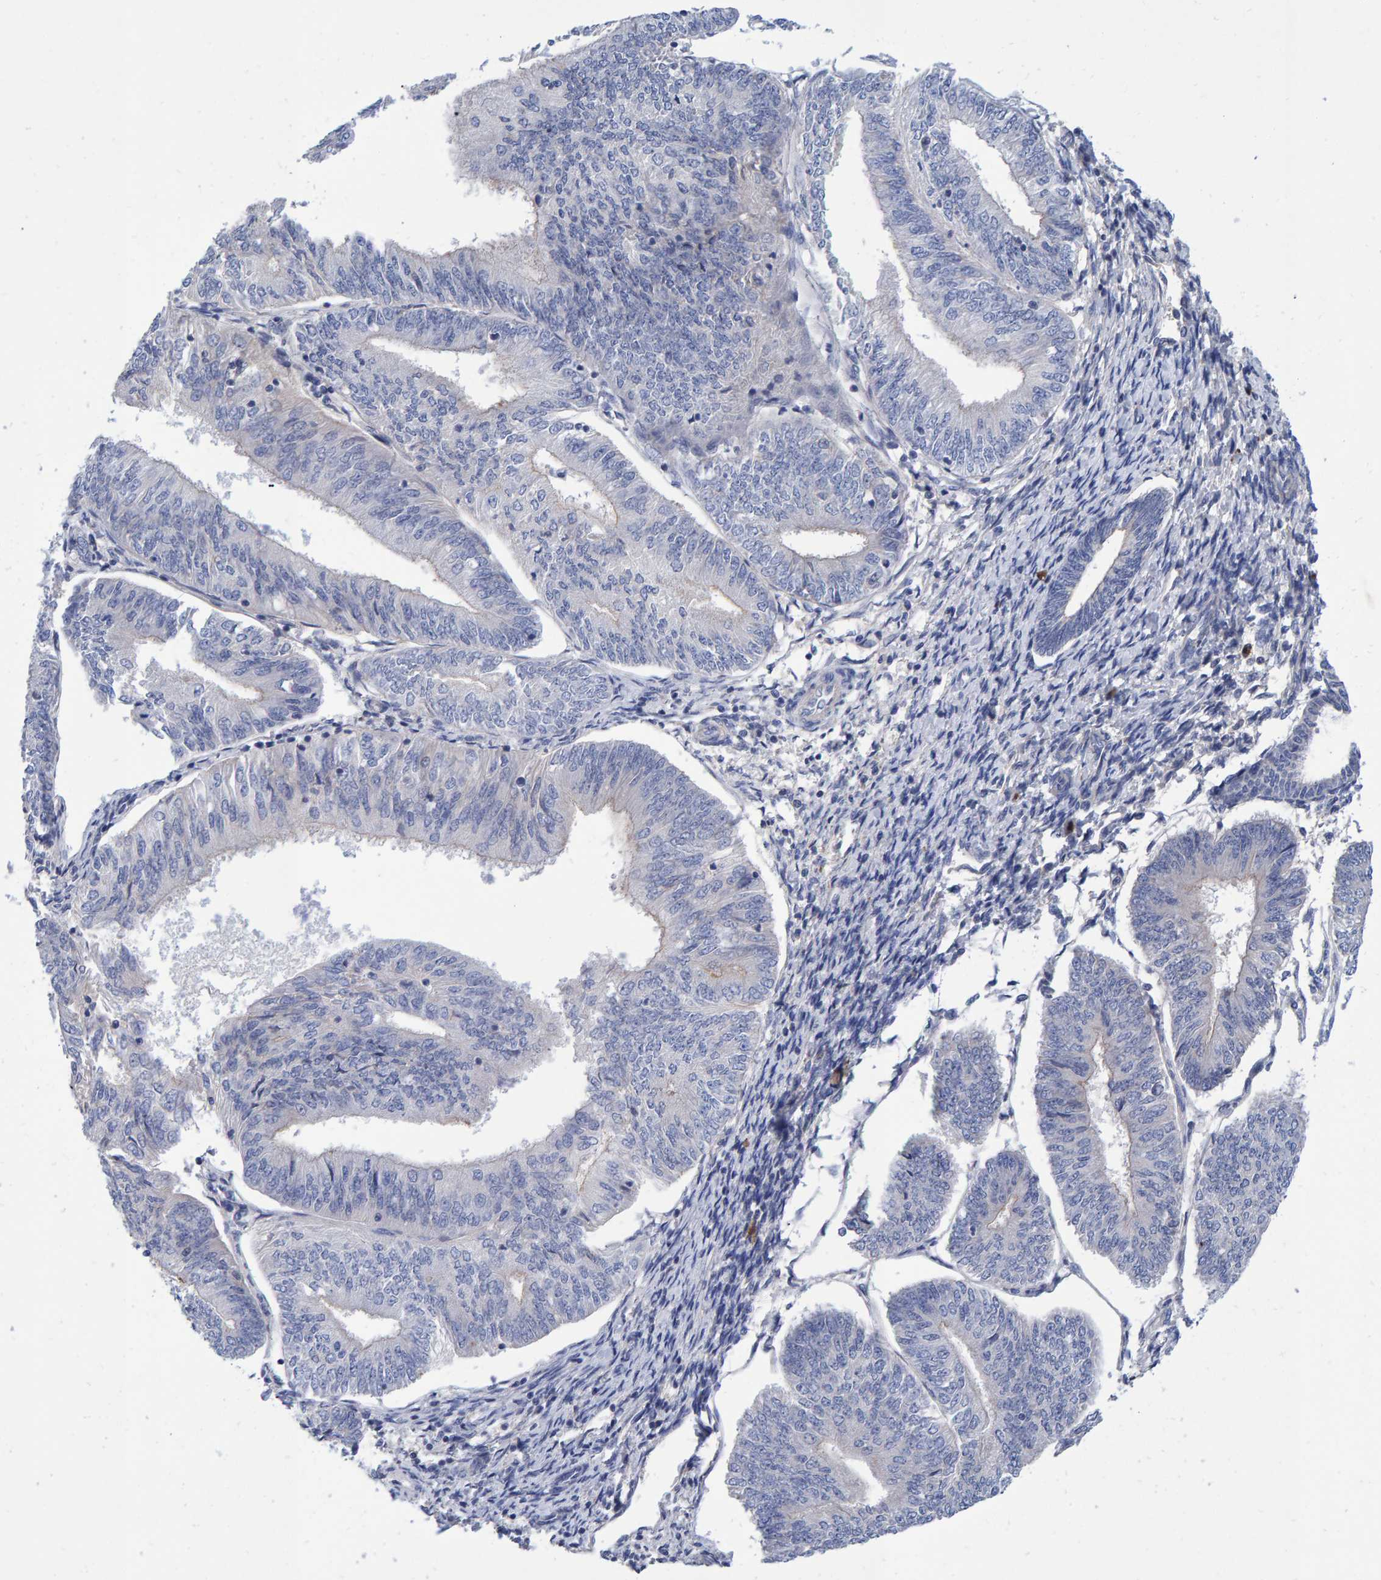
{"staining": {"intensity": "negative", "quantity": "none", "location": "none"}, "tissue": "endometrial cancer", "cell_type": "Tumor cells", "image_type": "cancer", "snomed": [{"axis": "morphology", "description": "Adenocarcinoma, NOS"}, {"axis": "topography", "description": "Endometrium"}], "caption": "The histopathology image displays no significant positivity in tumor cells of endometrial adenocarcinoma. (Stains: DAB IHC with hematoxylin counter stain, Microscopy: brightfield microscopy at high magnification).", "gene": "EFR3A", "patient": {"sex": "female", "age": 58}}